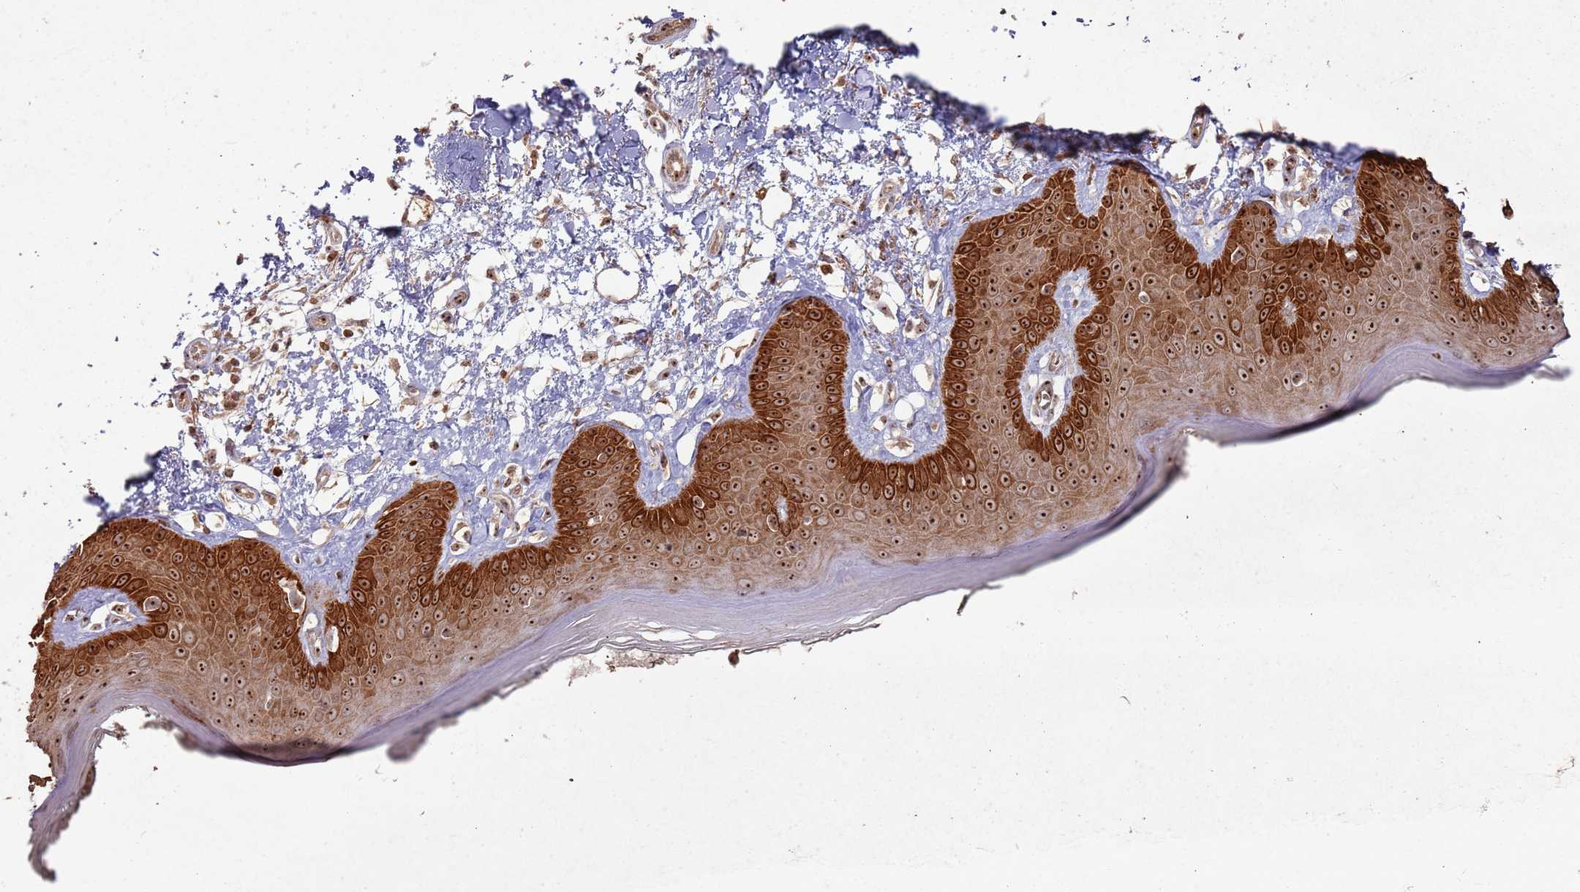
{"staining": {"intensity": "moderate", "quantity": ">75%", "location": "cytoplasmic/membranous,nuclear"}, "tissue": "skin", "cell_type": "Fibroblasts", "image_type": "normal", "snomed": [{"axis": "morphology", "description": "Normal tissue, NOS"}, {"axis": "topography", "description": "Skin"}], "caption": "Immunohistochemistry of normal human skin shows medium levels of moderate cytoplasmic/membranous,nuclear expression in approximately >75% of fibroblasts.", "gene": "UTP11", "patient": {"sex": "female", "age": 64}}